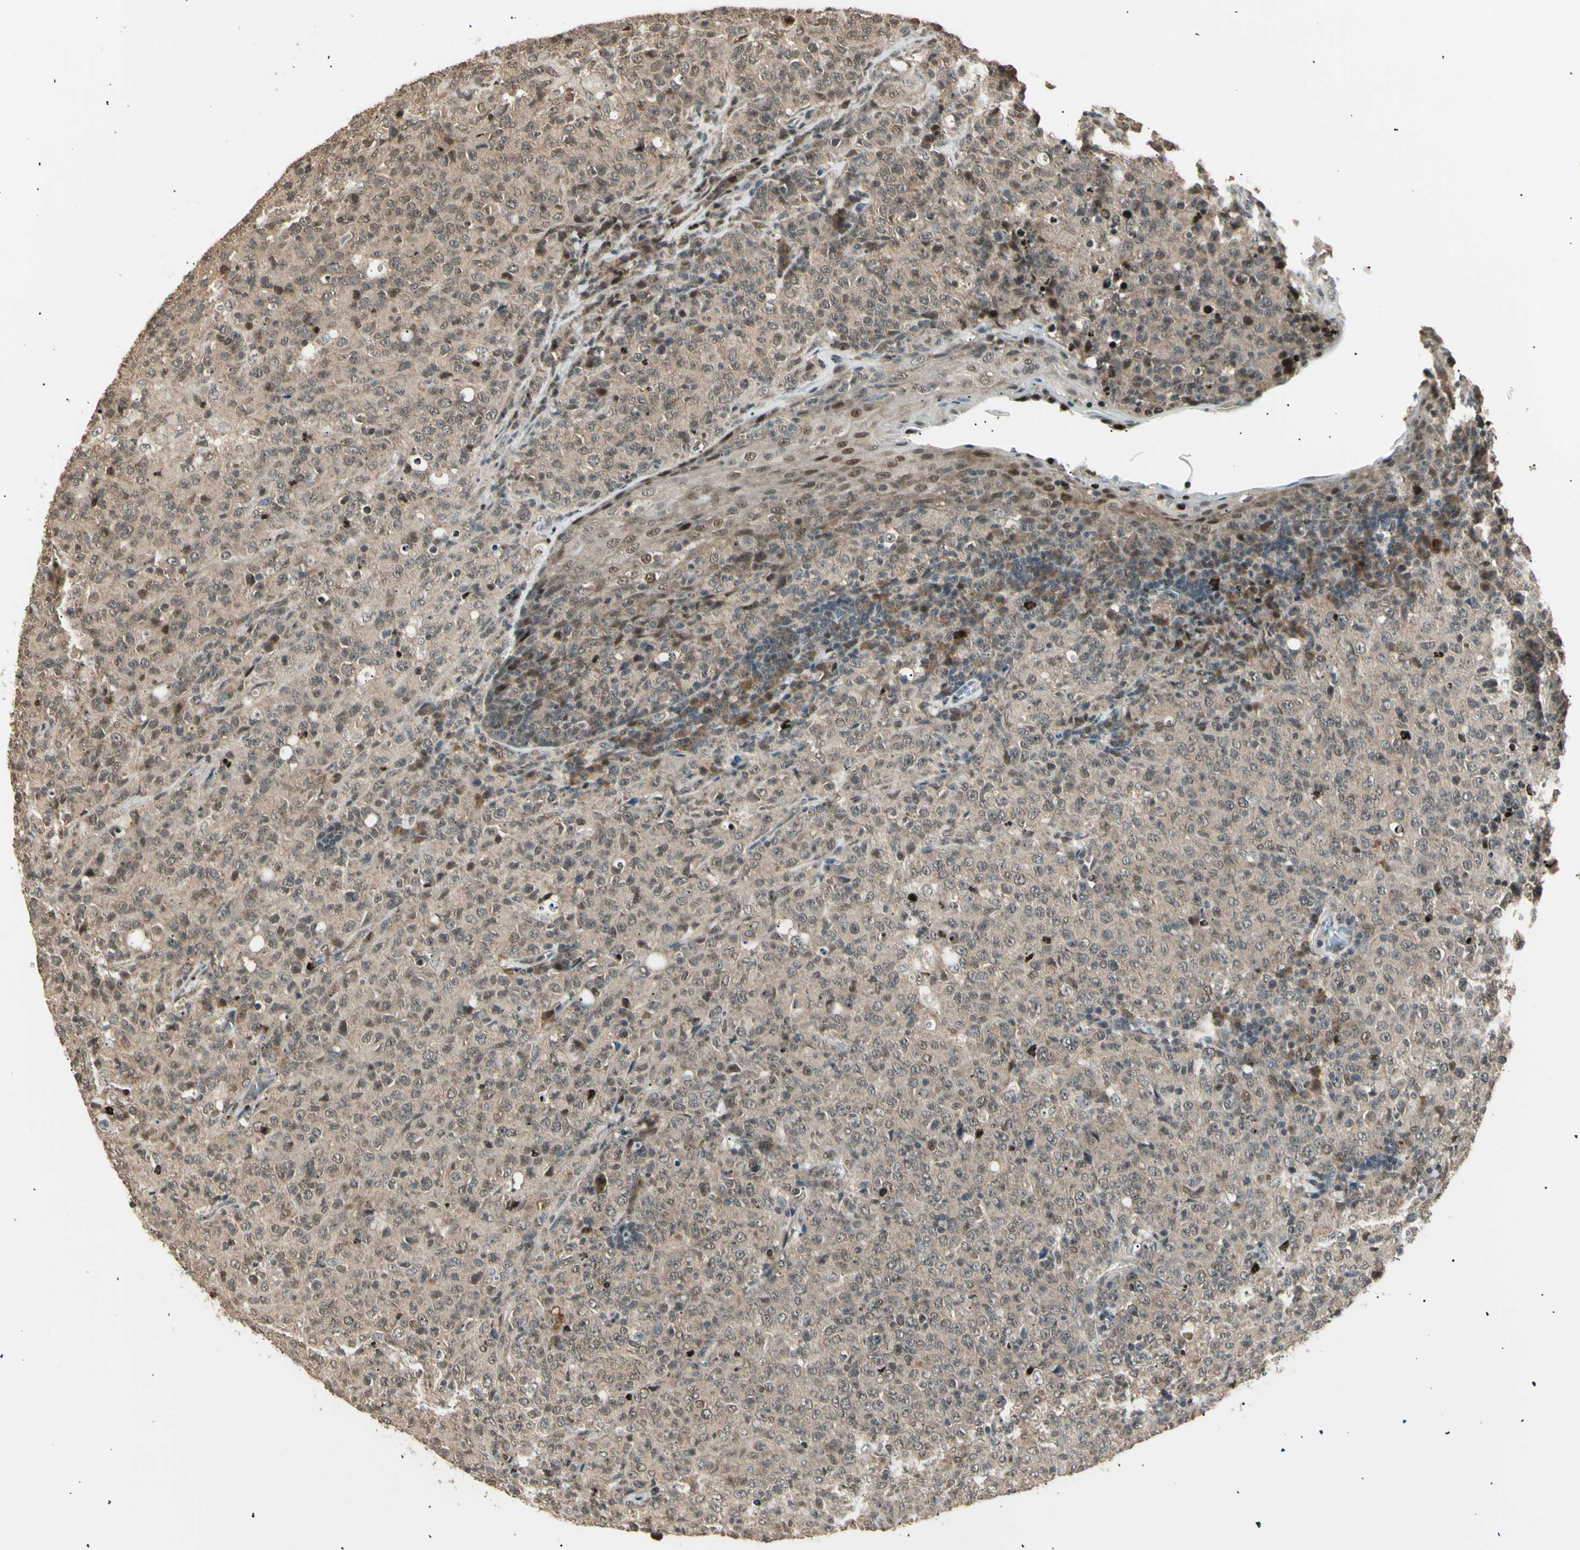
{"staining": {"intensity": "weak", "quantity": ">75%", "location": "cytoplasmic/membranous,nuclear"}, "tissue": "lymphoma", "cell_type": "Tumor cells", "image_type": "cancer", "snomed": [{"axis": "morphology", "description": "Malignant lymphoma, non-Hodgkin's type, High grade"}, {"axis": "topography", "description": "Tonsil"}], "caption": "High-grade malignant lymphoma, non-Hodgkin's type stained for a protein (brown) reveals weak cytoplasmic/membranous and nuclear positive positivity in about >75% of tumor cells.", "gene": "NUAK2", "patient": {"sex": "female", "age": 36}}